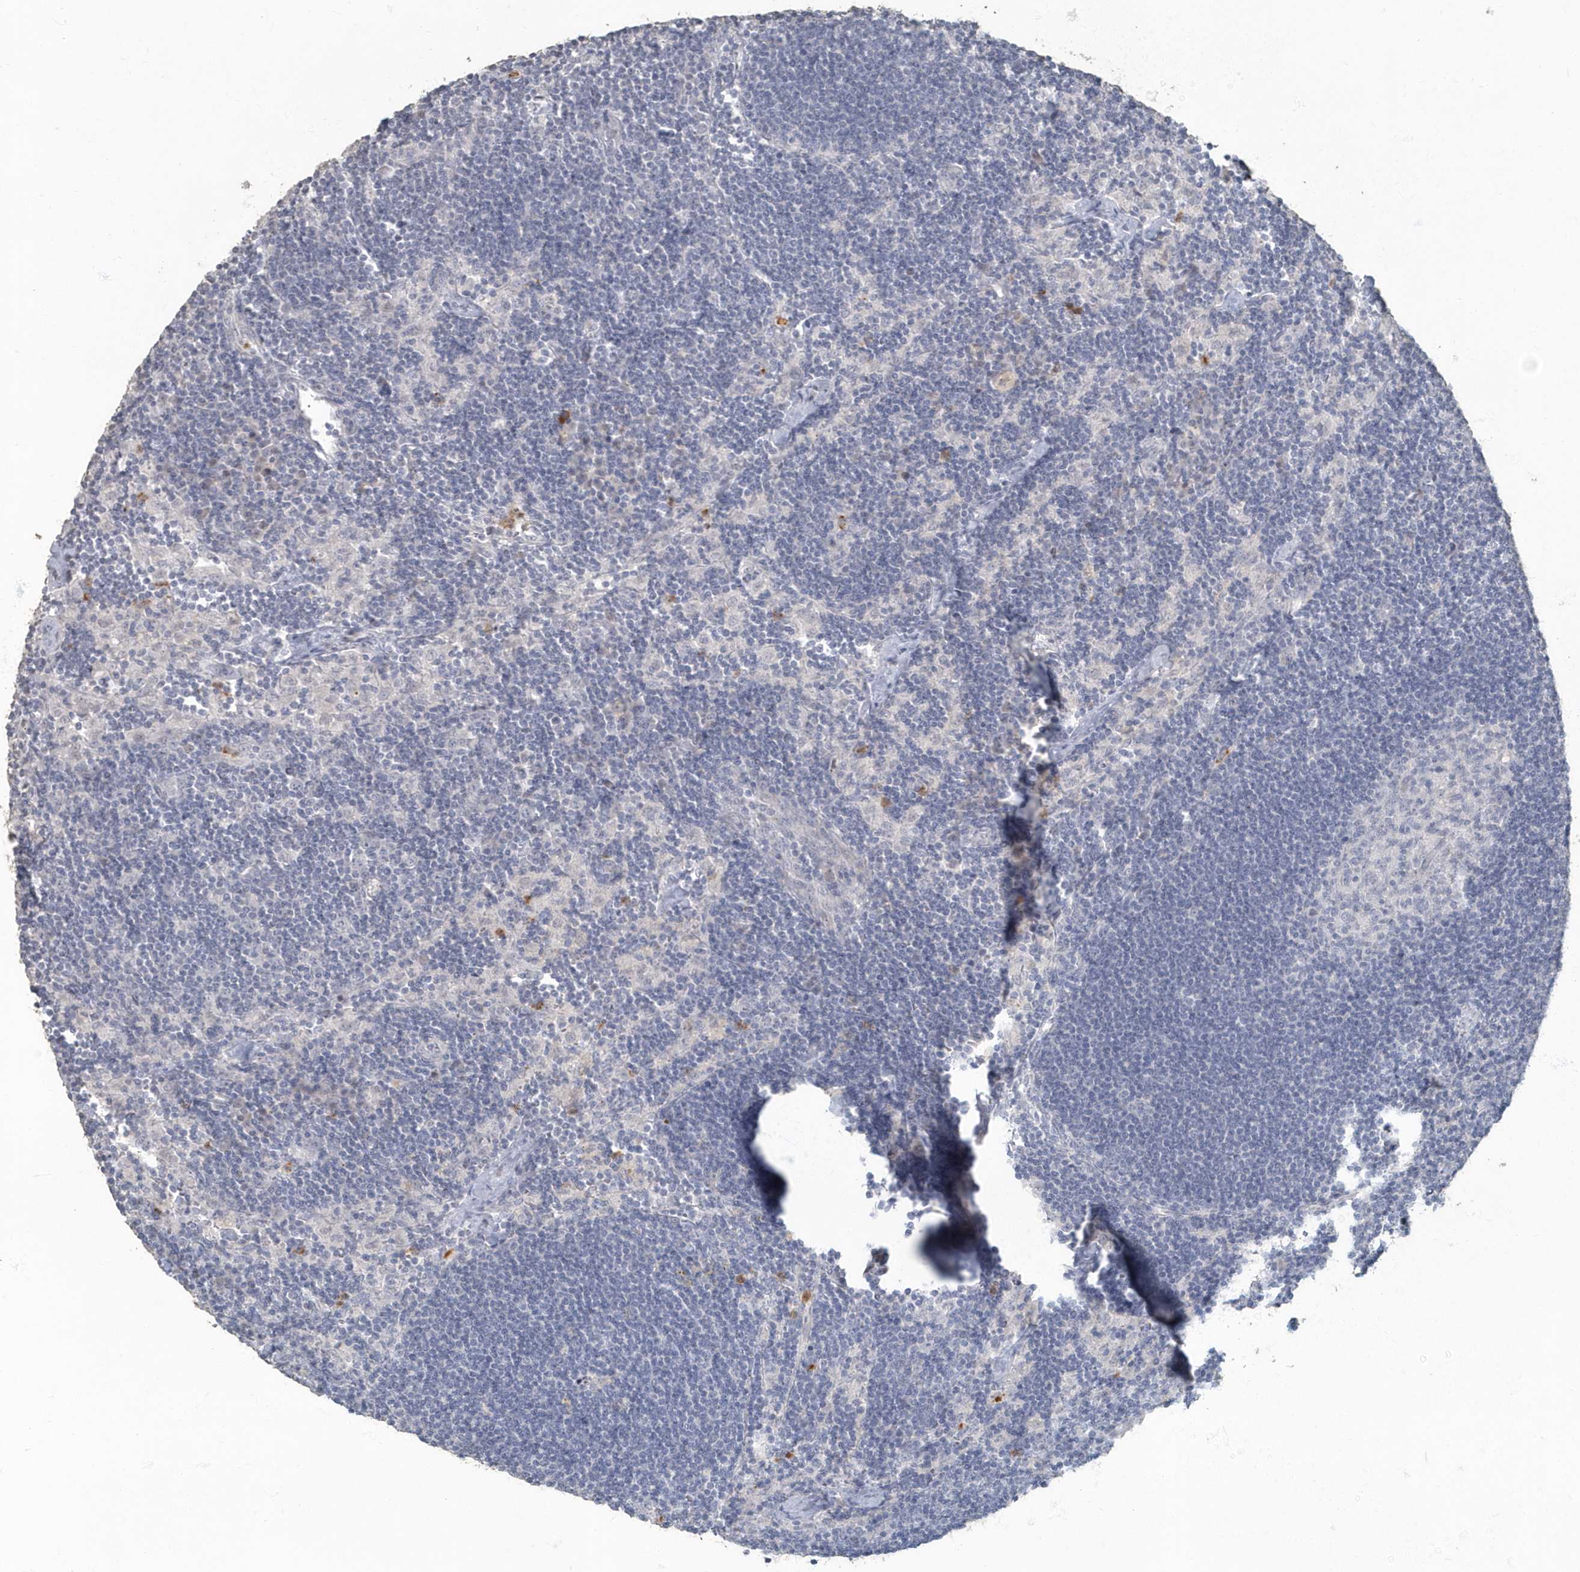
{"staining": {"intensity": "negative", "quantity": "none", "location": "none"}, "tissue": "lymph node", "cell_type": "Germinal center cells", "image_type": "normal", "snomed": [{"axis": "morphology", "description": "Normal tissue, NOS"}, {"axis": "topography", "description": "Lymph node"}], "caption": "High magnification brightfield microscopy of unremarkable lymph node stained with DAB (3,3'-diaminobenzidine) (brown) and counterstained with hematoxylin (blue): germinal center cells show no significant staining.", "gene": "MYOT", "patient": {"sex": "male", "age": 24}}